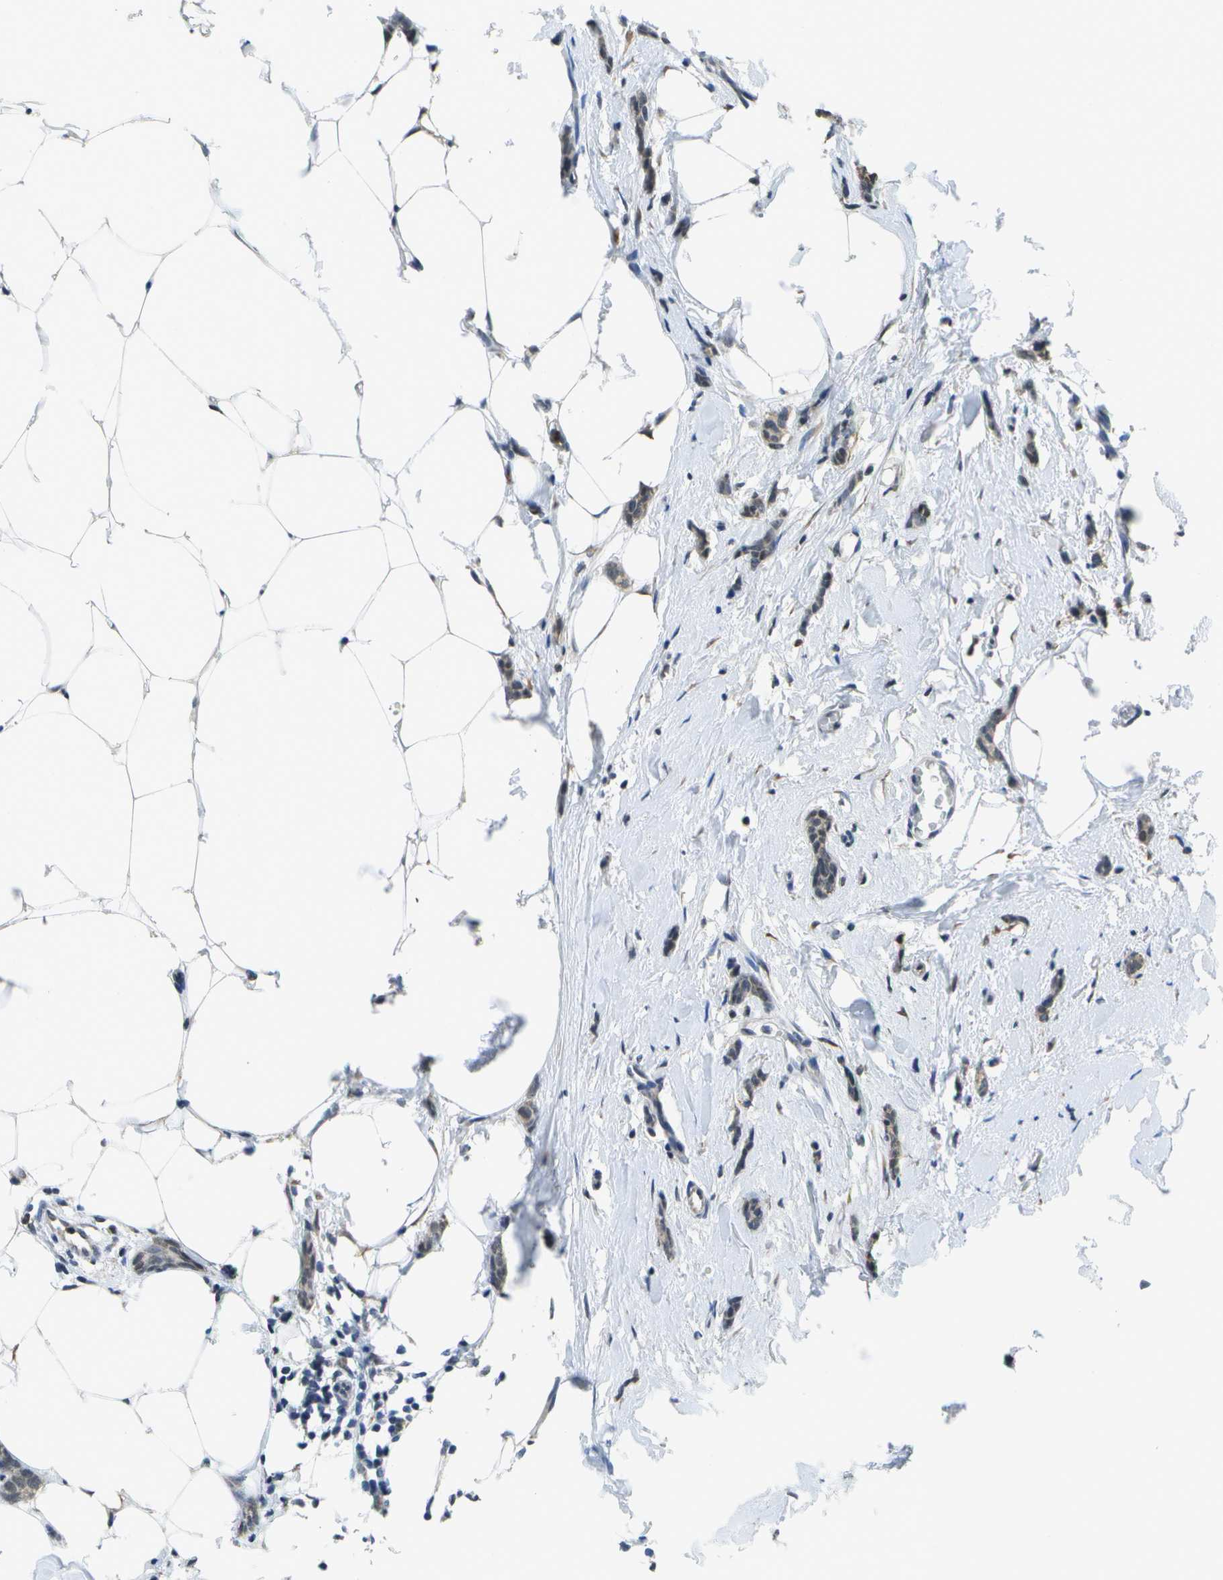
{"staining": {"intensity": "weak", "quantity": ">75%", "location": "cytoplasmic/membranous,nuclear"}, "tissue": "breast cancer", "cell_type": "Tumor cells", "image_type": "cancer", "snomed": [{"axis": "morphology", "description": "Lobular carcinoma"}, {"axis": "topography", "description": "Skin"}, {"axis": "topography", "description": "Breast"}], "caption": "Lobular carcinoma (breast) stained for a protein (brown) shows weak cytoplasmic/membranous and nuclear positive expression in about >75% of tumor cells.", "gene": "DSE", "patient": {"sex": "female", "age": 46}}